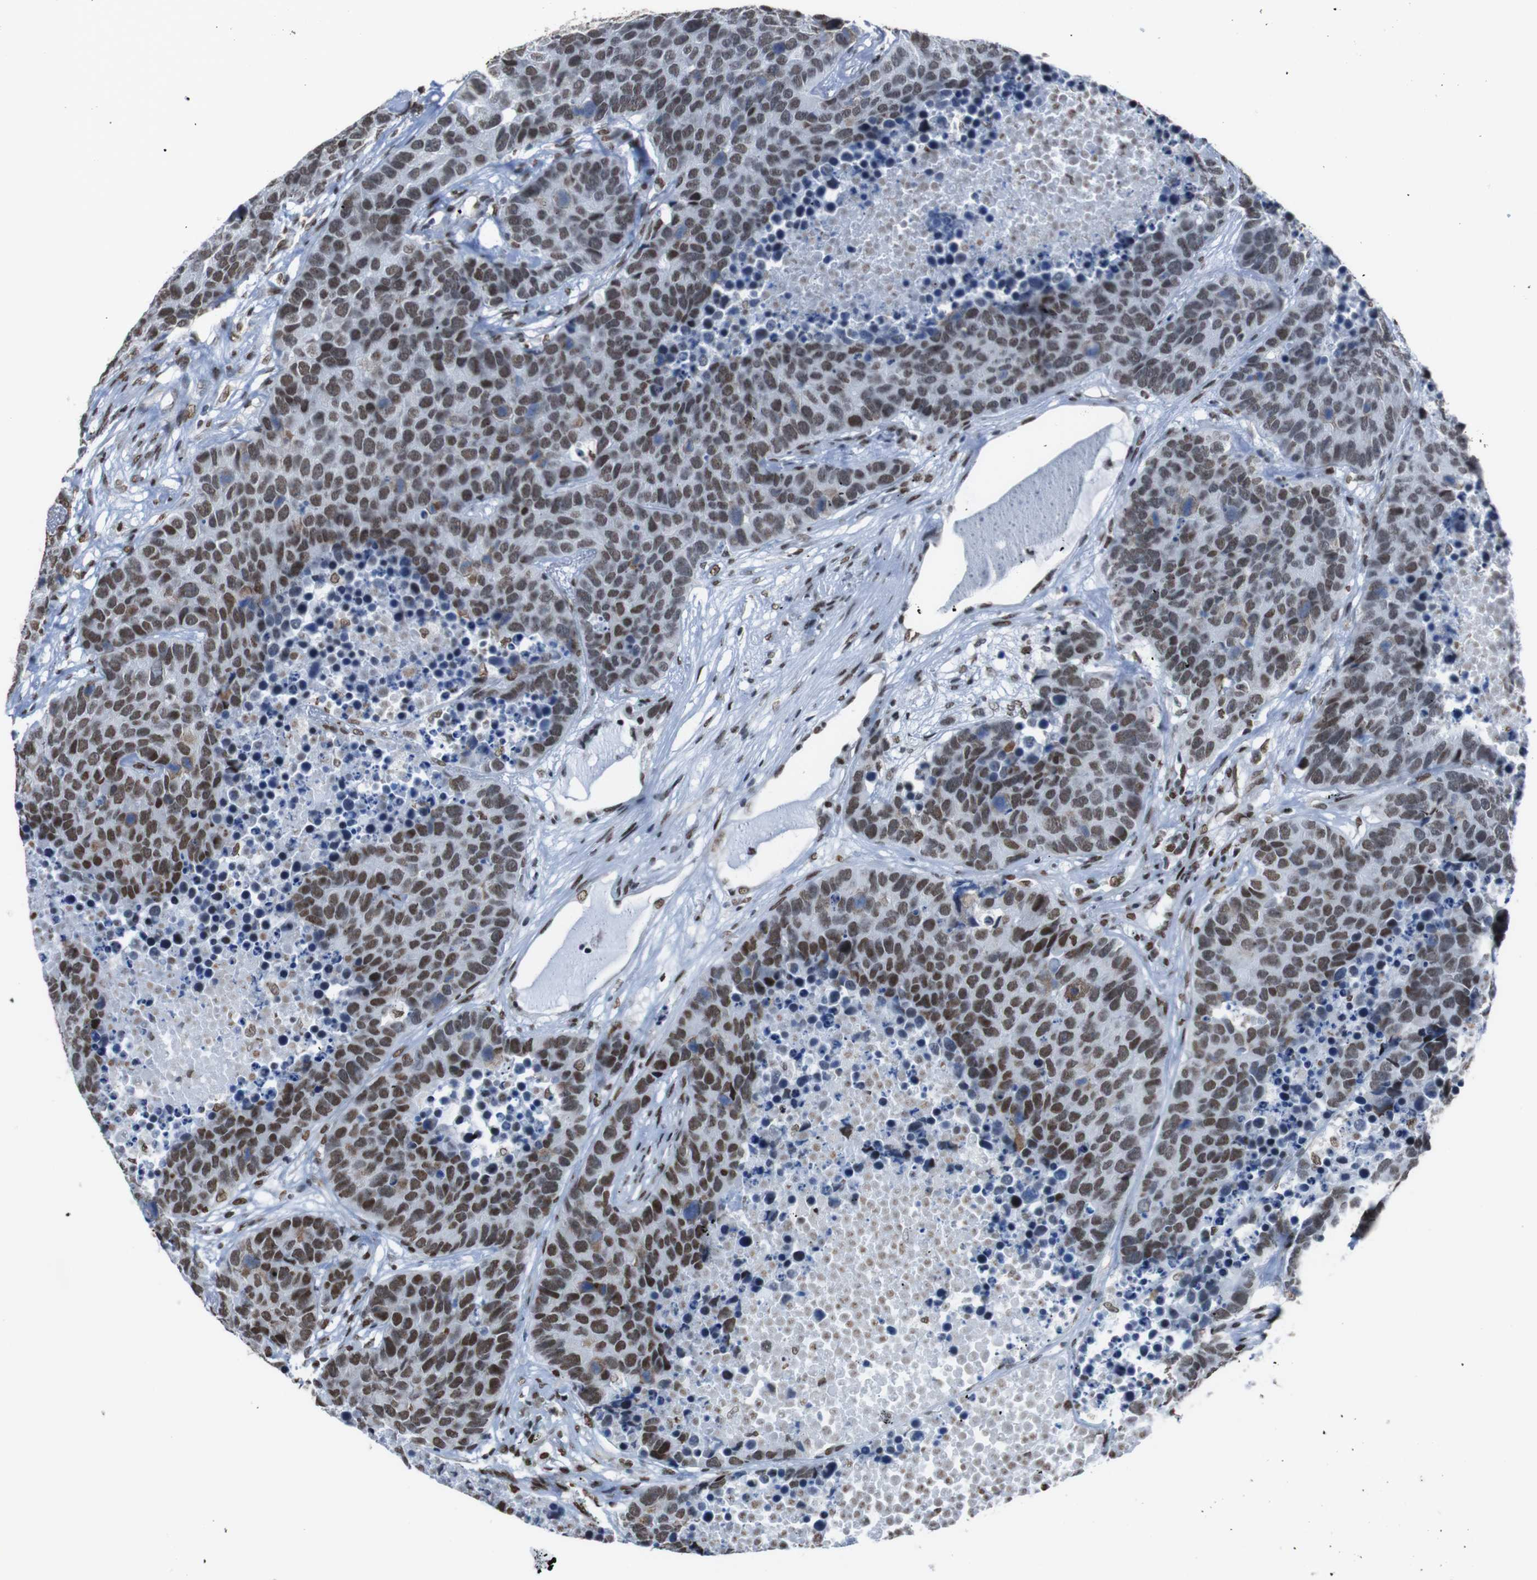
{"staining": {"intensity": "moderate", "quantity": ">75%", "location": "nuclear"}, "tissue": "carcinoid", "cell_type": "Tumor cells", "image_type": "cancer", "snomed": [{"axis": "morphology", "description": "Carcinoid, malignant, NOS"}, {"axis": "topography", "description": "Lung"}], "caption": "Human carcinoid (malignant) stained with a protein marker shows moderate staining in tumor cells.", "gene": "ROMO1", "patient": {"sex": "male", "age": 60}}